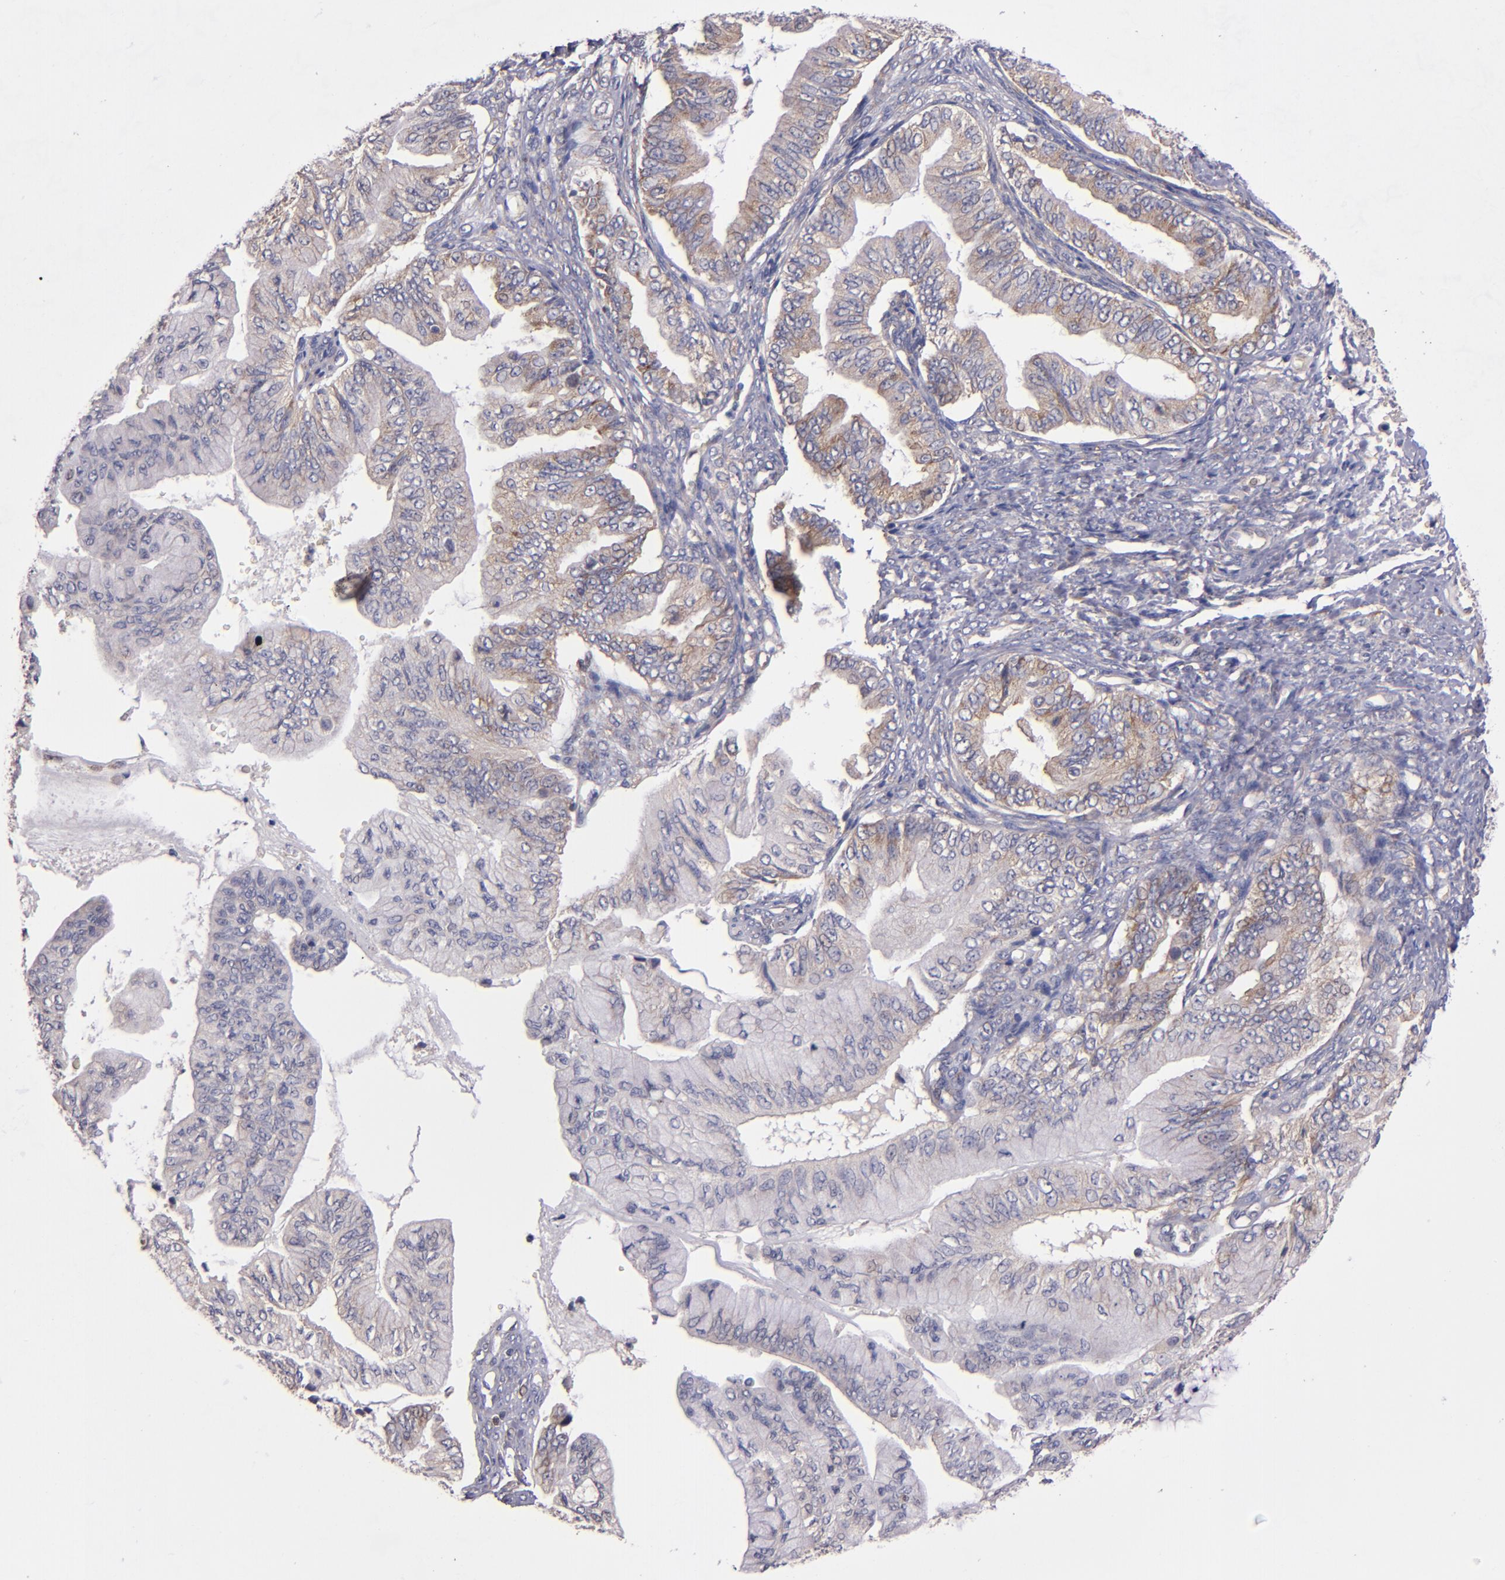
{"staining": {"intensity": "moderate", "quantity": ">75%", "location": "cytoplasmic/membranous"}, "tissue": "ovarian cancer", "cell_type": "Tumor cells", "image_type": "cancer", "snomed": [{"axis": "morphology", "description": "Cystadenocarcinoma, mucinous, NOS"}, {"axis": "topography", "description": "Ovary"}], "caption": "Immunohistochemistry (IHC) micrograph of ovarian mucinous cystadenocarcinoma stained for a protein (brown), which exhibits medium levels of moderate cytoplasmic/membranous staining in approximately >75% of tumor cells.", "gene": "EIF4ENIF1", "patient": {"sex": "female", "age": 36}}